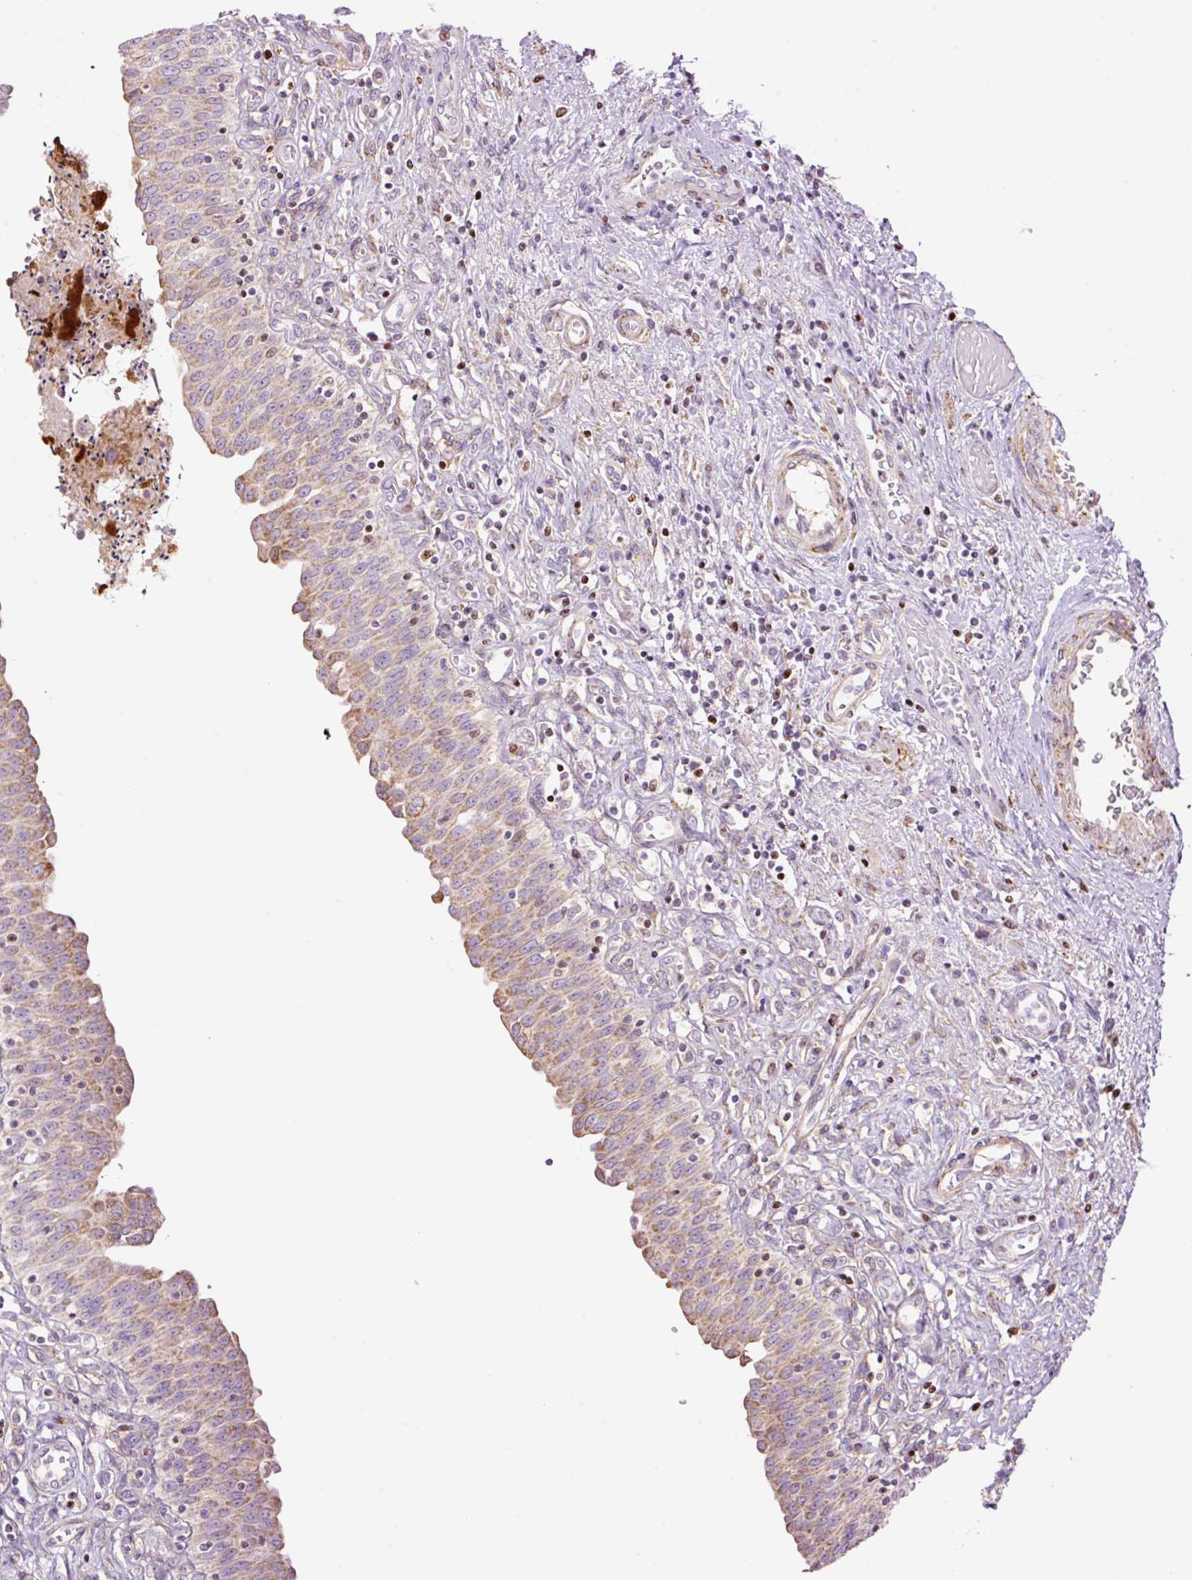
{"staining": {"intensity": "weak", "quantity": "25%-75%", "location": "cytoplasmic/membranous"}, "tissue": "urinary bladder", "cell_type": "Urothelial cells", "image_type": "normal", "snomed": [{"axis": "morphology", "description": "Normal tissue, NOS"}, {"axis": "topography", "description": "Urinary bladder"}], "caption": "Unremarkable urinary bladder displays weak cytoplasmic/membranous staining in approximately 25%-75% of urothelial cells.", "gene": "TMEM8B", "patient": {"sex": "male", "age": 71}}